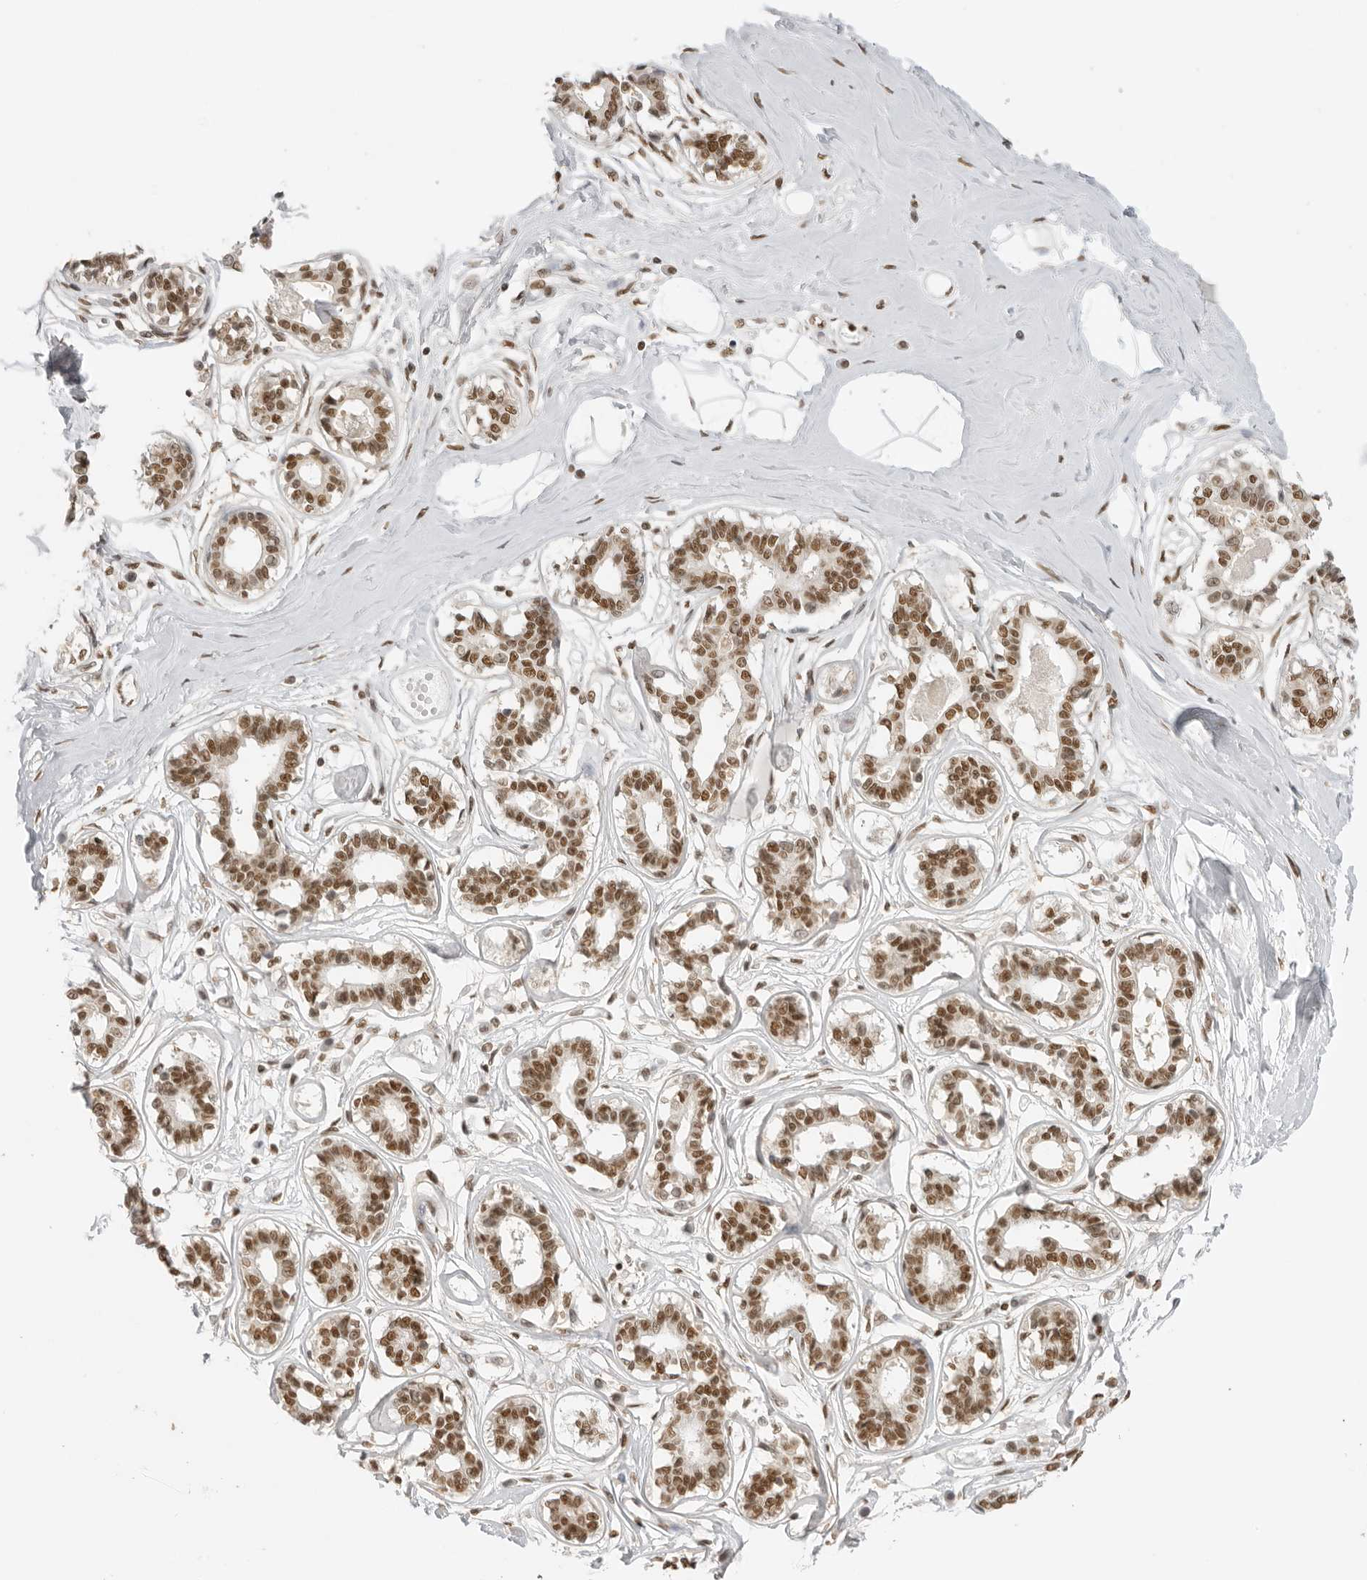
{"staining": {"intensity": "moderate", "quantity": ">75%", "location": "nuclear"}, "tissue": "breast", "cell_type": "Adipocytes", "image_type": "normal", "snomed": [{"axis": "morphology", "description": "Normal tissue, NOS"}, {"axis": "topography", "description": "Breast"}], "caption": "Adipocytes demonstrate medium levels of moderate nuclear positivity in approximately >75% of cells in normal breast.", "gene": "RPA2", "patient": {"sex": "female", "age": 45}}